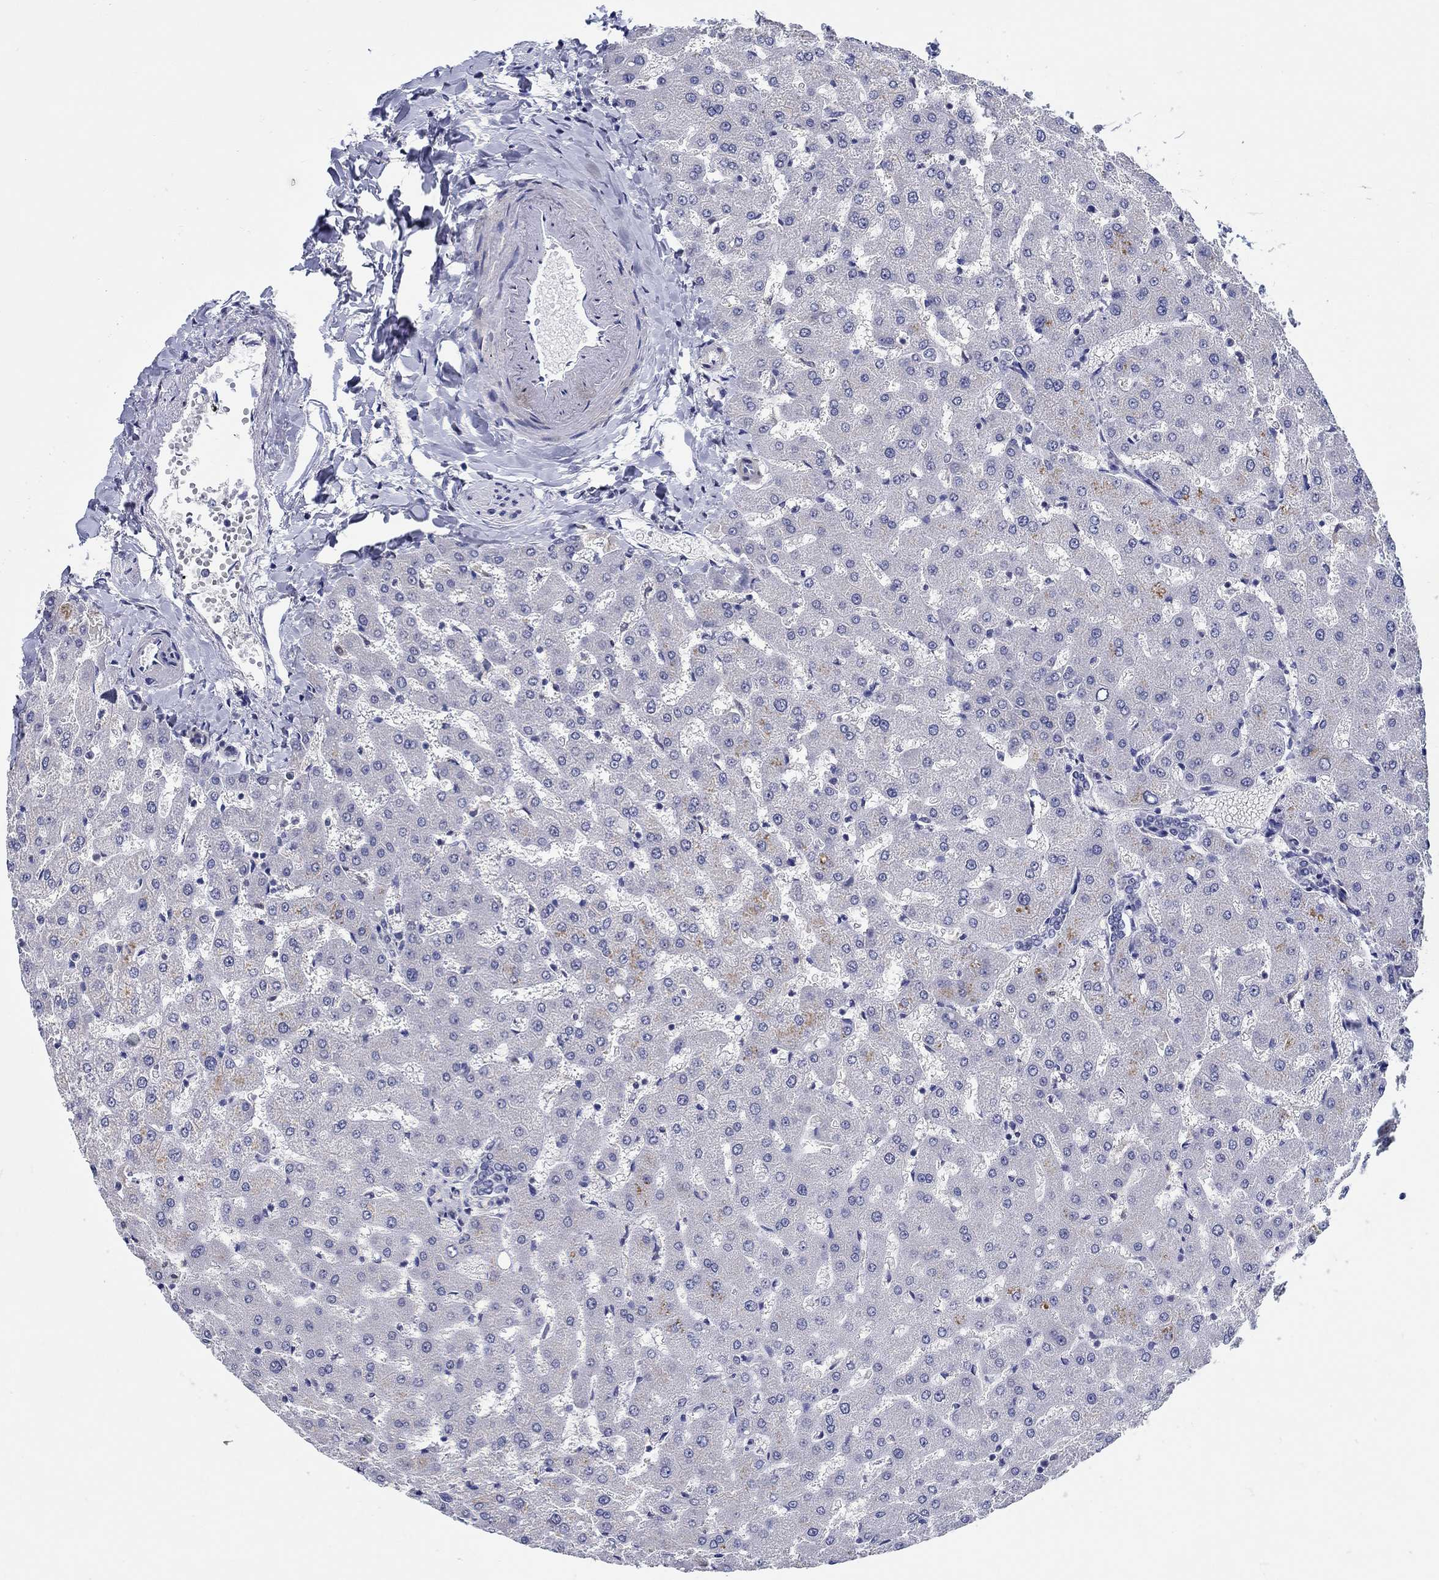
{"staining": {"intensity": "negative", "quantity": "none", "location": "none"}, "tissue": "liver", "cell_type": "Cholangiocytes", "image_type": "normal", "snomed": [{"axis": "morphology", "description": "Normal tissue, NOS"}, {"axis": "topography", "description": "Liver"}], "caption": "Human liver stained for a protein using immunohistochemistry exhibits no staining in cholangiocytes.", "gene": "PDE1B", "patient": {"sex": "female", "age": 50}}